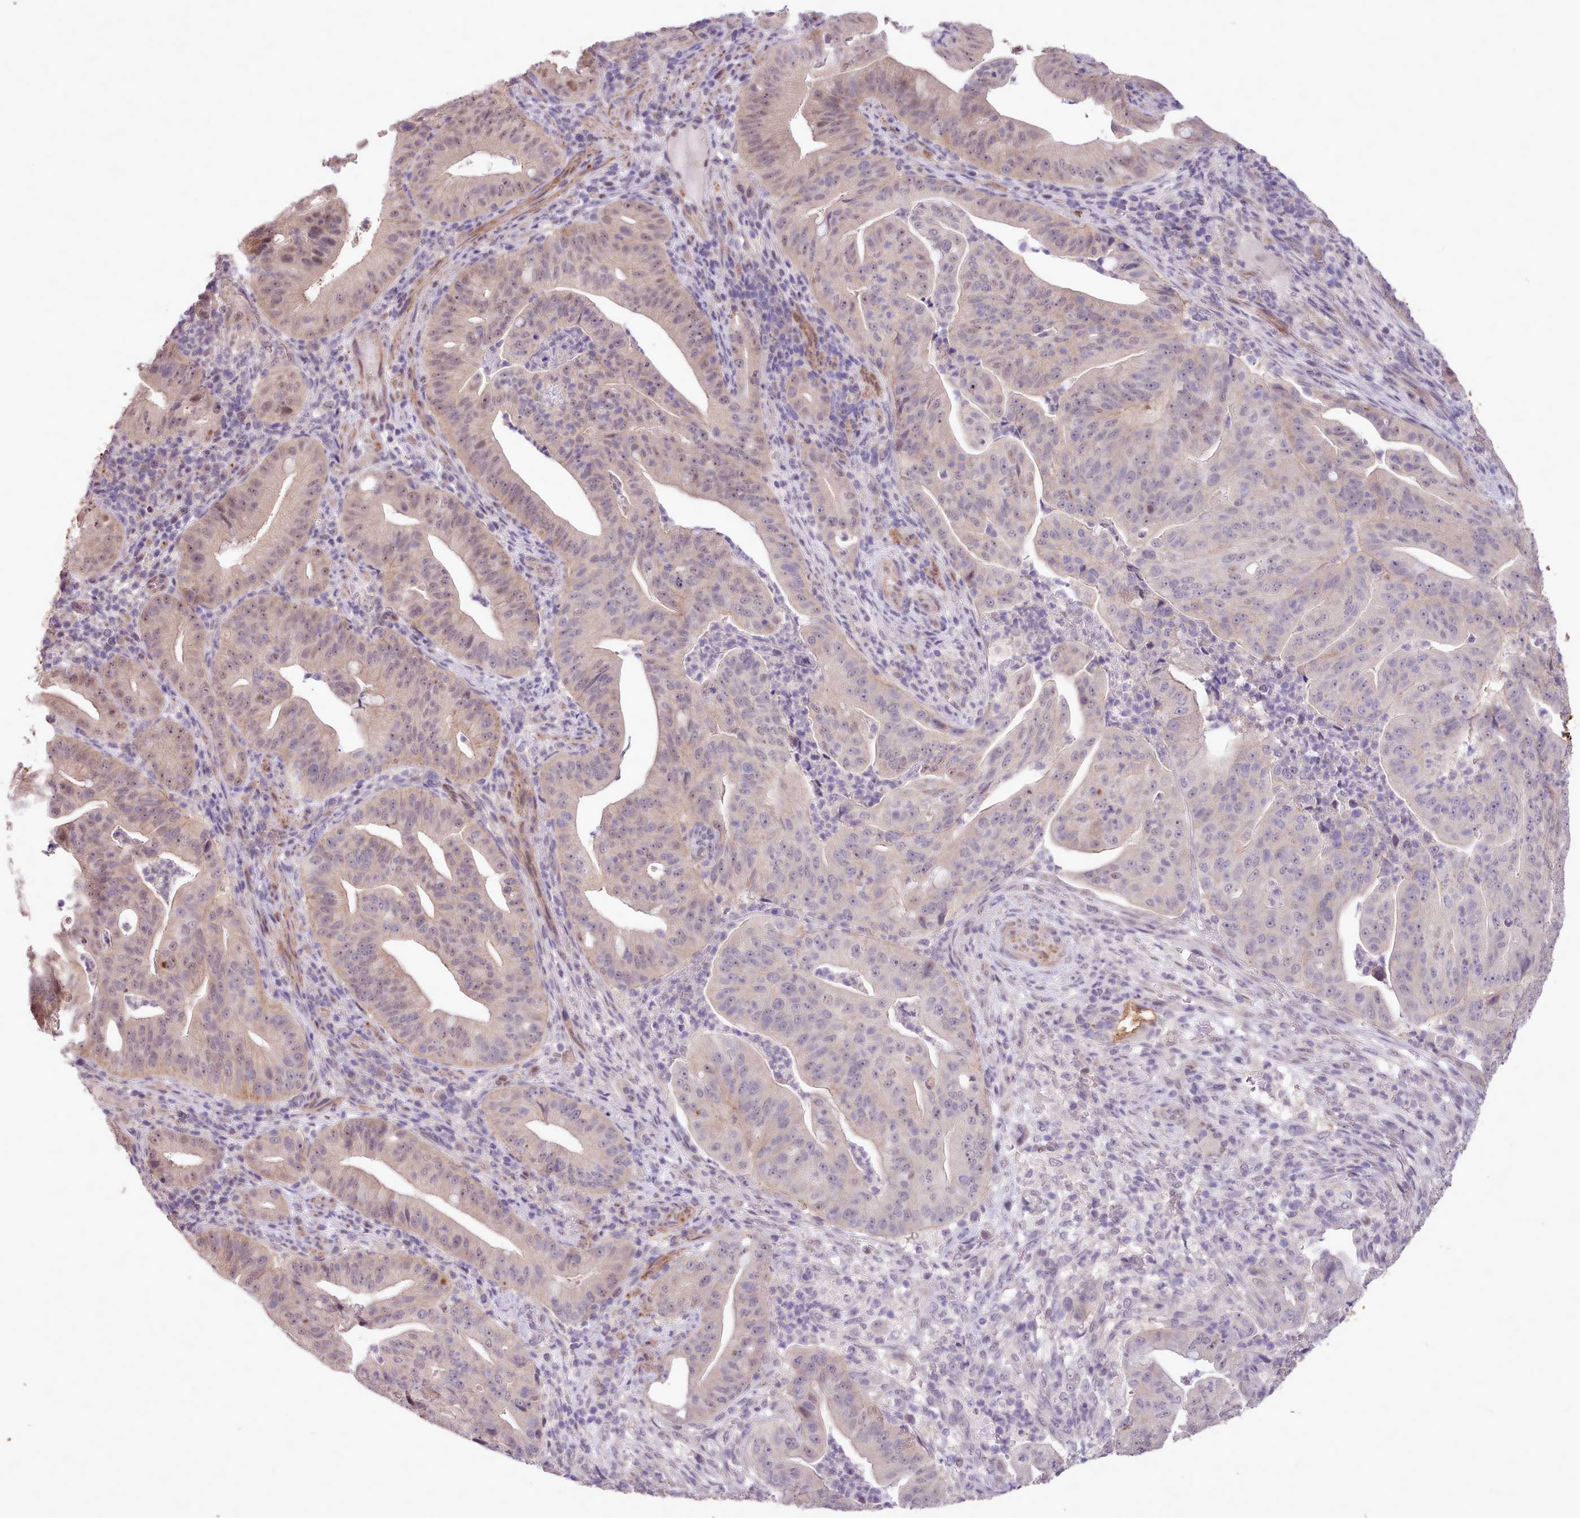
{"staining": {"intensity": "weak", "quantity": "<25%", "location": "nuclear"}, "tissue": "pancreatic cancer", "cell_type": "Tumor cells", "image_type": "cancer", "snomed": [{"axis": "morphology", "description": "Adenocarcinoma, NOS"}, {"axis": "topography", "description": "Pancreas"}], "caption": "Immunohistochemical staining of adenocarcinoma (pancreatic) demonstrates no significant staining in tumor cells. (Brightfield microscopy of DAB immunohistochemistry (IHC) at high magnification).", "gene": "ZNF607", "patient": {"sex": "male", "age": 71}}